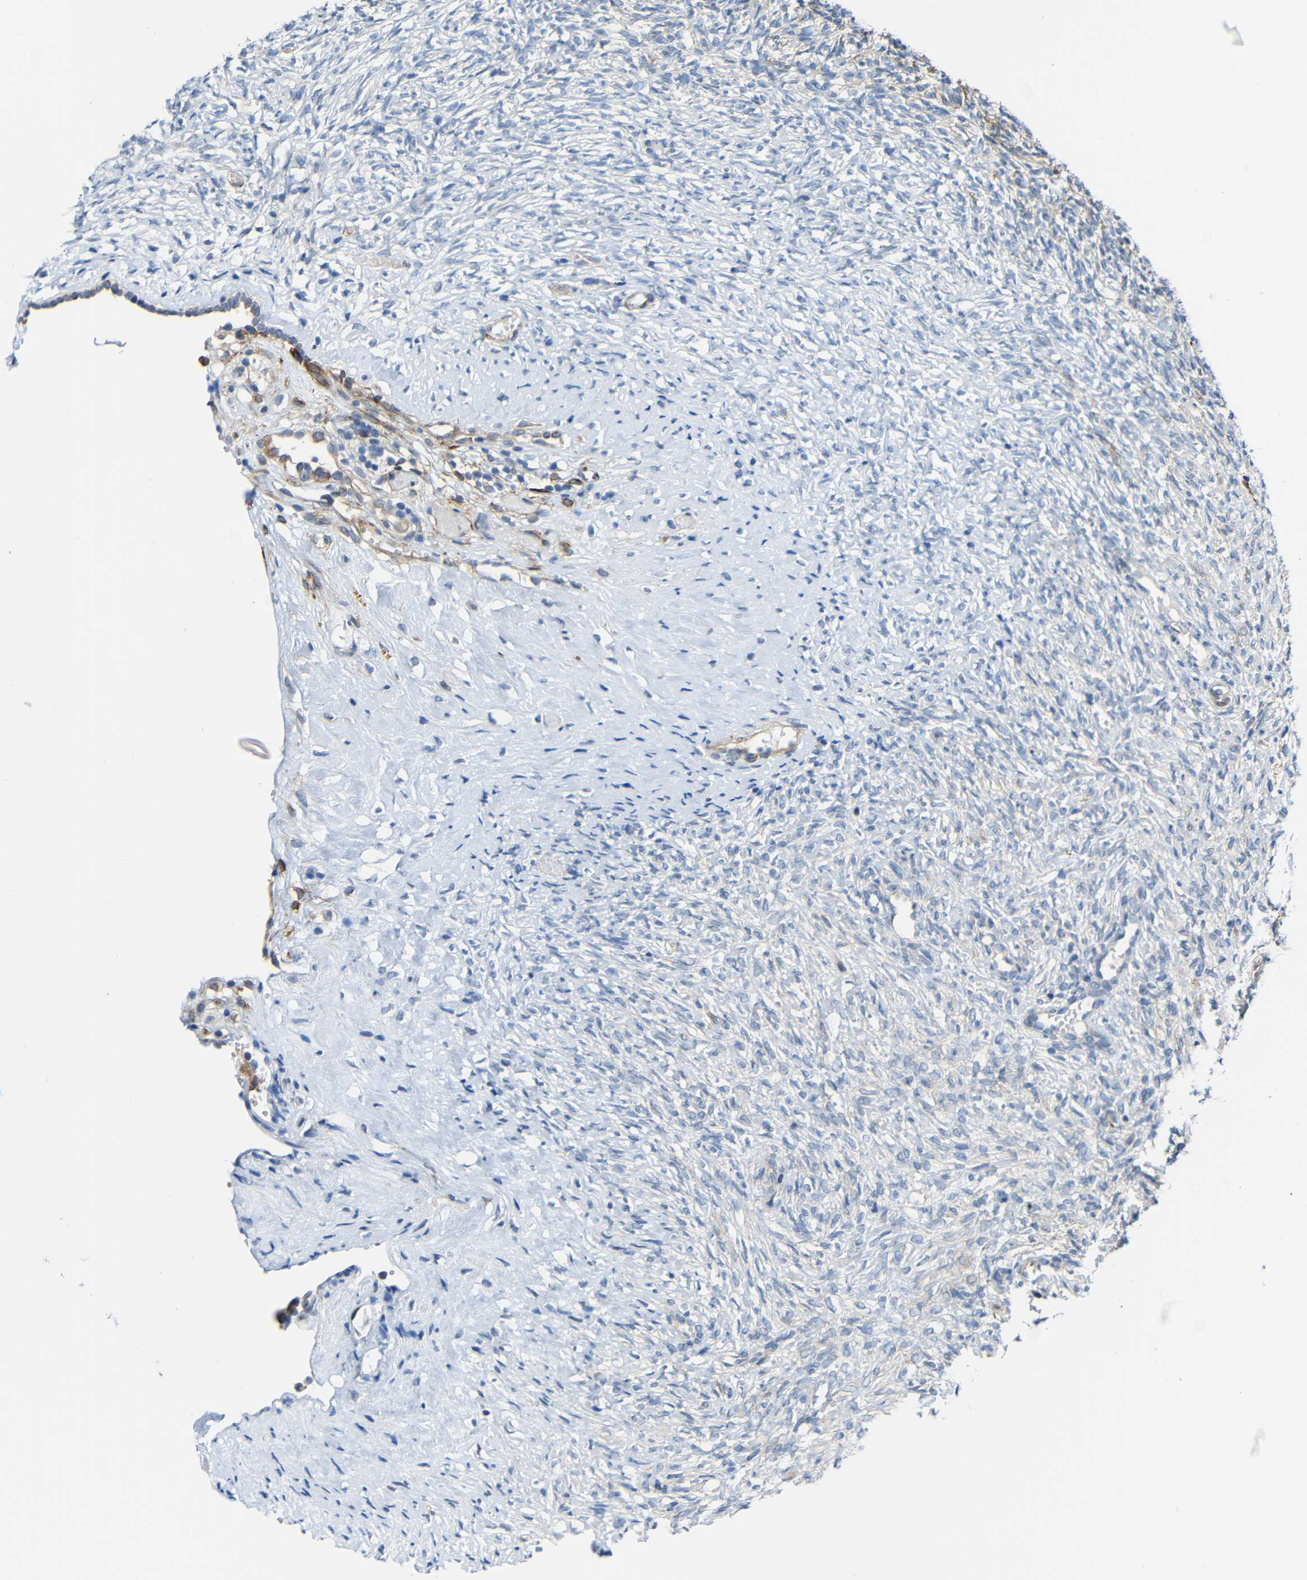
{"staining": {"intensity": "weak", "quantity": "<25%", "location": "cytoplasmic/membranous"}, "tissue": "ovary", "cell_type": "Ovarian stroma cells", "image_type": "normal", "snomed": [{"axis": "morphology", "description": "Normal tissue, NOS"}, {"axis": "topography", "description": "Ovary"}], "caption": "A high-resolution micrograph shows immunohistochemistry staining of unremarkable ovary, which displays no significant staining in ovarian stroma cells.", "gene": "DCLK1", "patient": {"sex": "female", "age": 35}}